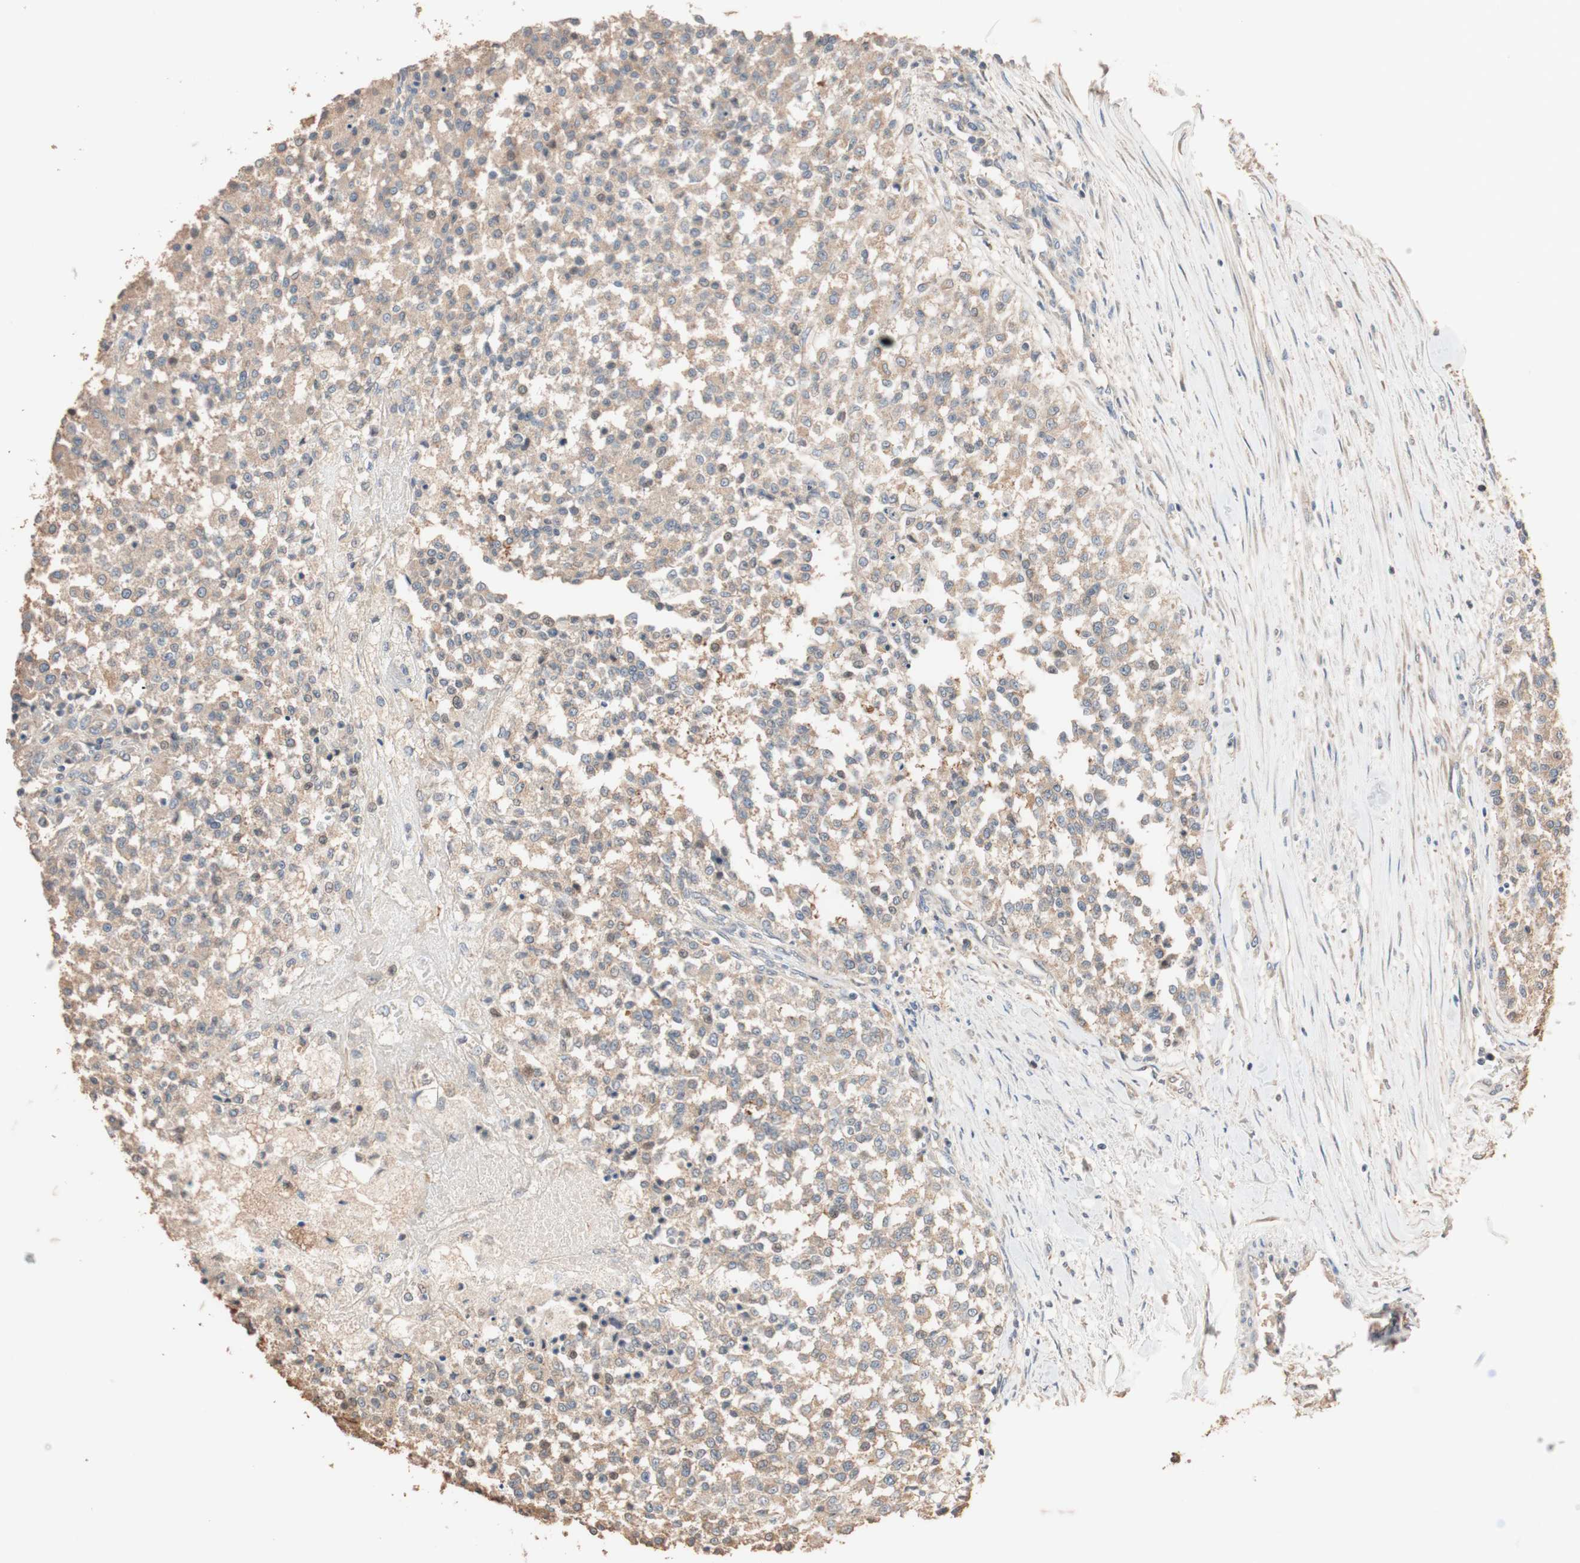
{"staining": {"intensity": "moderate", "quantity": ">75%", "location": "cytoplasmic/membranous"}, "tissue": "testis cancer", "cell_type": "Tumor cells", "image_type": "cancer", "snomed": [{"axis": "morphology", "description": "Seminoma, NOS"}, {"axis": "topography", "description": "Testis"}], "caption": "Human testis cancer stained with a protein marker exhibits moderate staining in tumor cells.", "gene": "TUBB", "patient": {"sex": "male", "age": 59}}